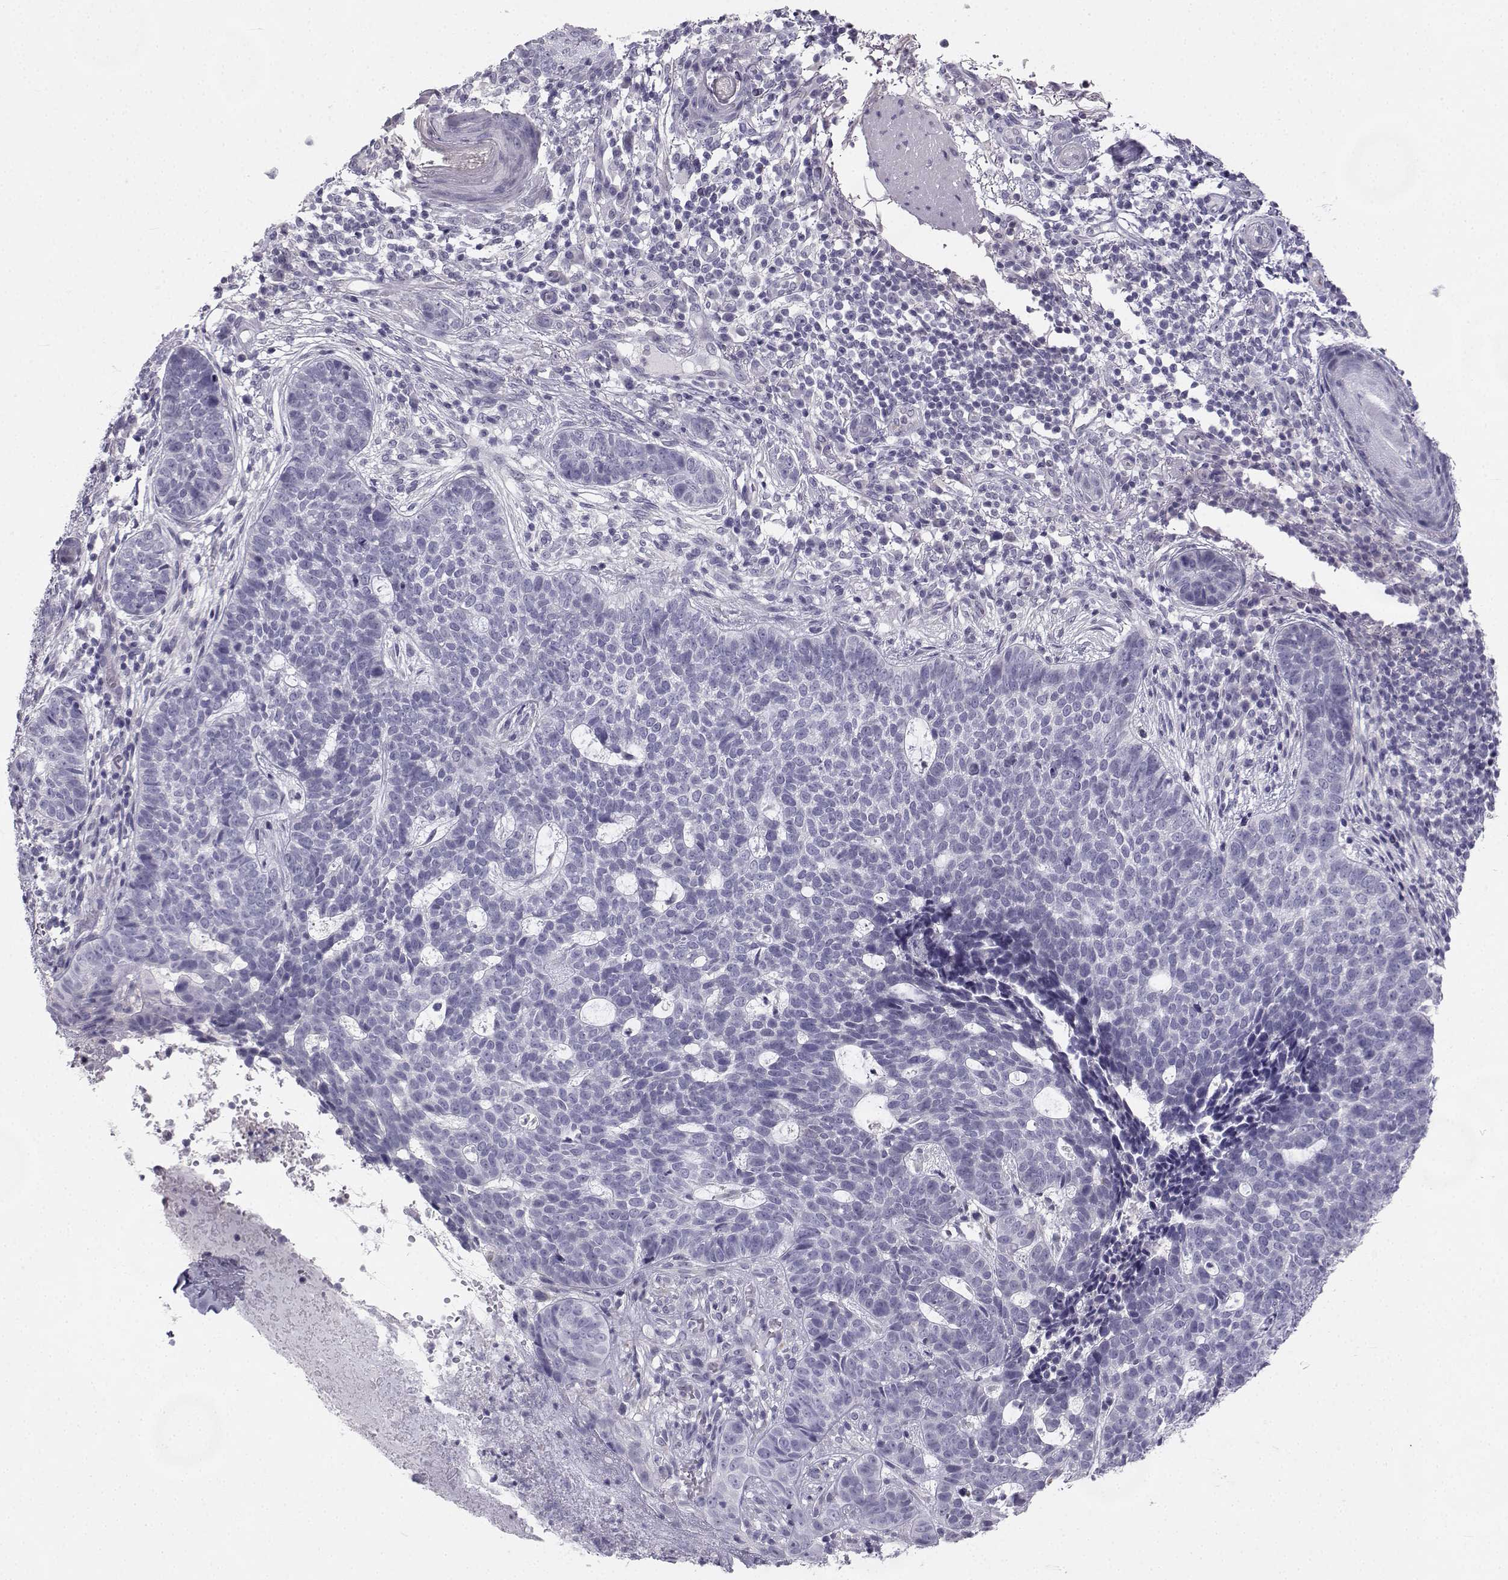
{"staining": {"intensity": "negative", "quantity": "none", "location": "none"}, "tissue": "skin cancer", "cell_type": "Tumor cells", "image_type": "cancer", "snomed": [{"axis": "morphology", "description": "Basal cell carcinoma"}, {"axis": "topography", "description": "Skin"}], "caption": "The image reveals no significant staining in tumor cells of skin cancer.", "gene": "SYCE1", "patient": {"sex": "female", "age": 69}}